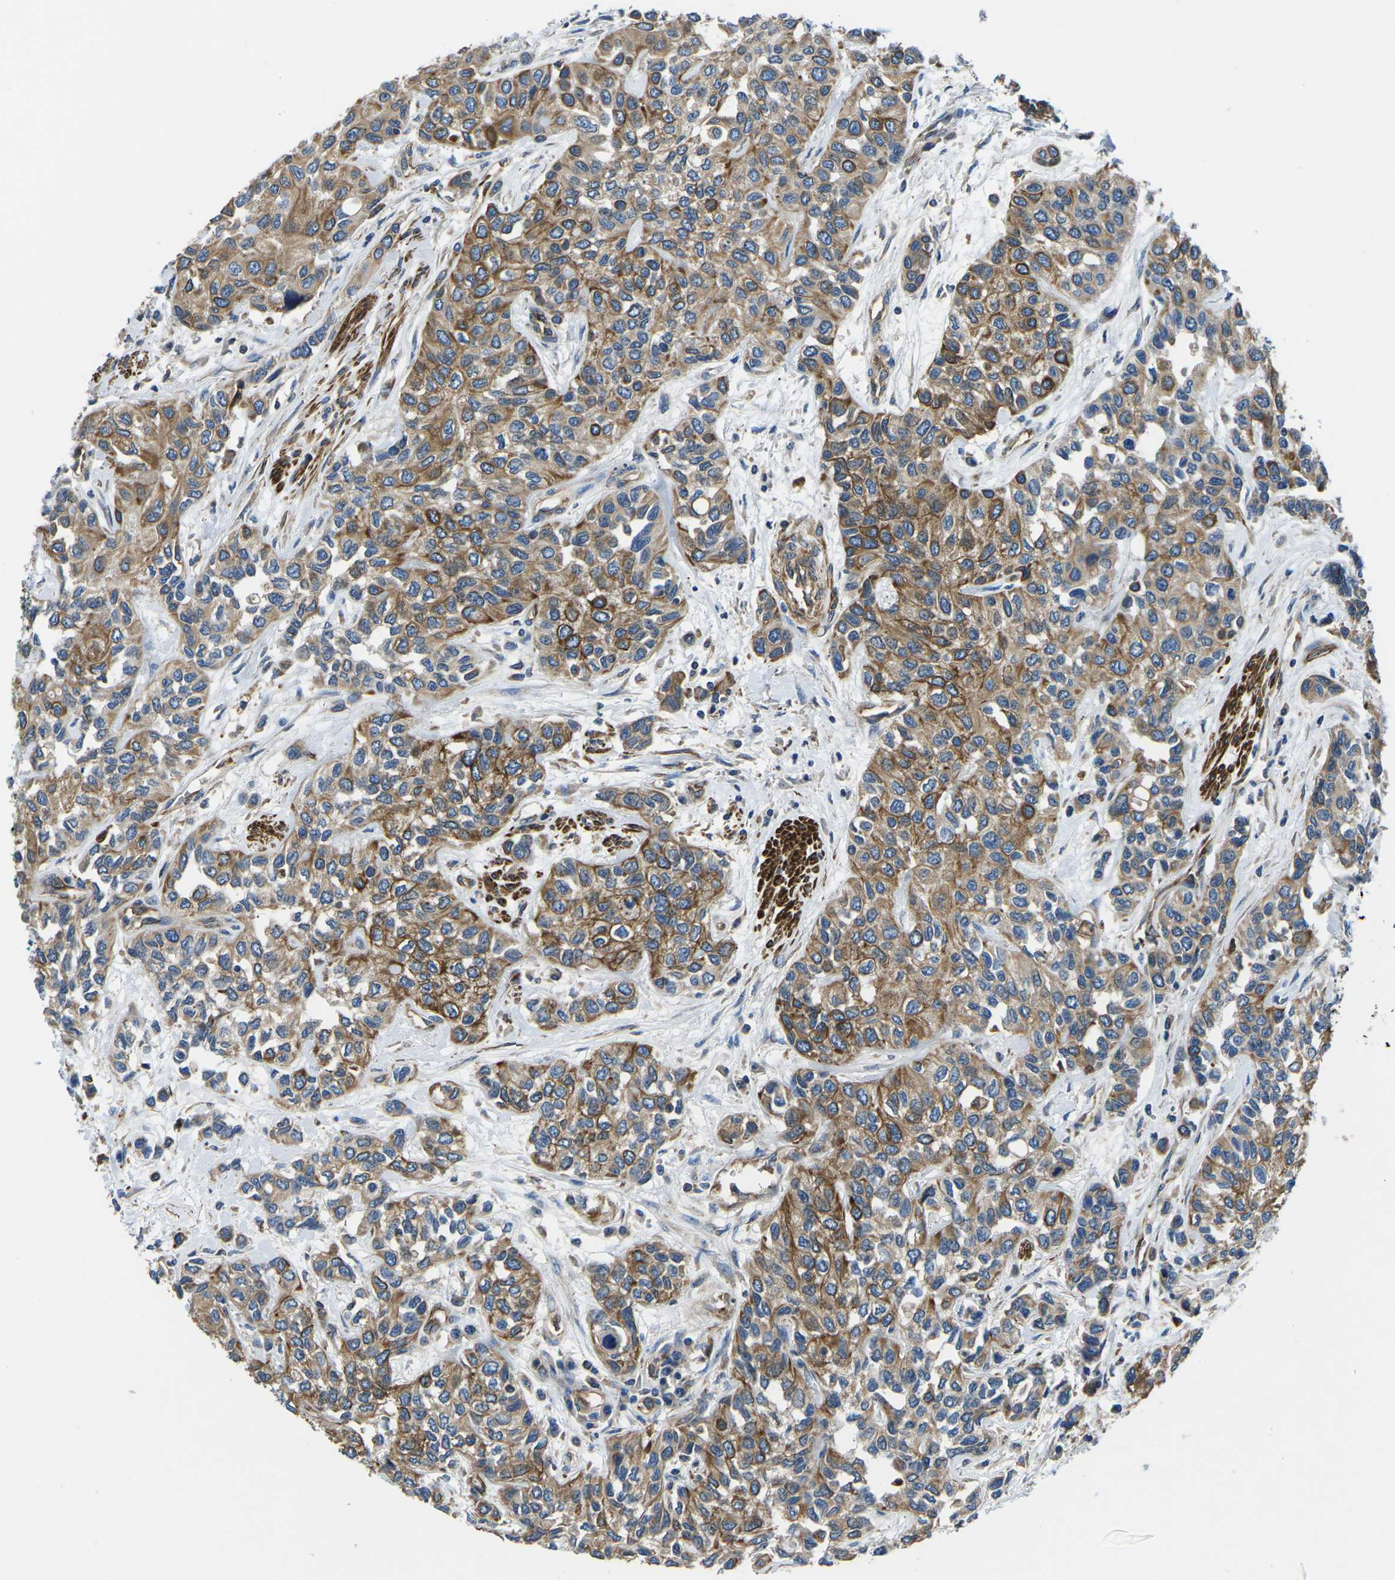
{"staining": {"intensity": "moderate", "quantity": ">75%", "location": "cytoplasmic/membranous"}, "tissue": "urothelial cancer", "cell_type": "Tumor cells", "image_type": "cancer", "snomed": [{"axis": "morphology", "description": "Urothelial carcinoma, High grade"}, {"axis": "topography", "description": "Urinary bladder"}], "caption": "This micrograph exhibits urothelial cancer stained with immunohistochemistry to label a protein in brown. The cytoplasmic/membranous of tumor cells show moderate positivity for the protein. Nuclei are counter-stained blue.", "gene": "KCNJ15", "patient": {"sex": "female", "age": 56}}